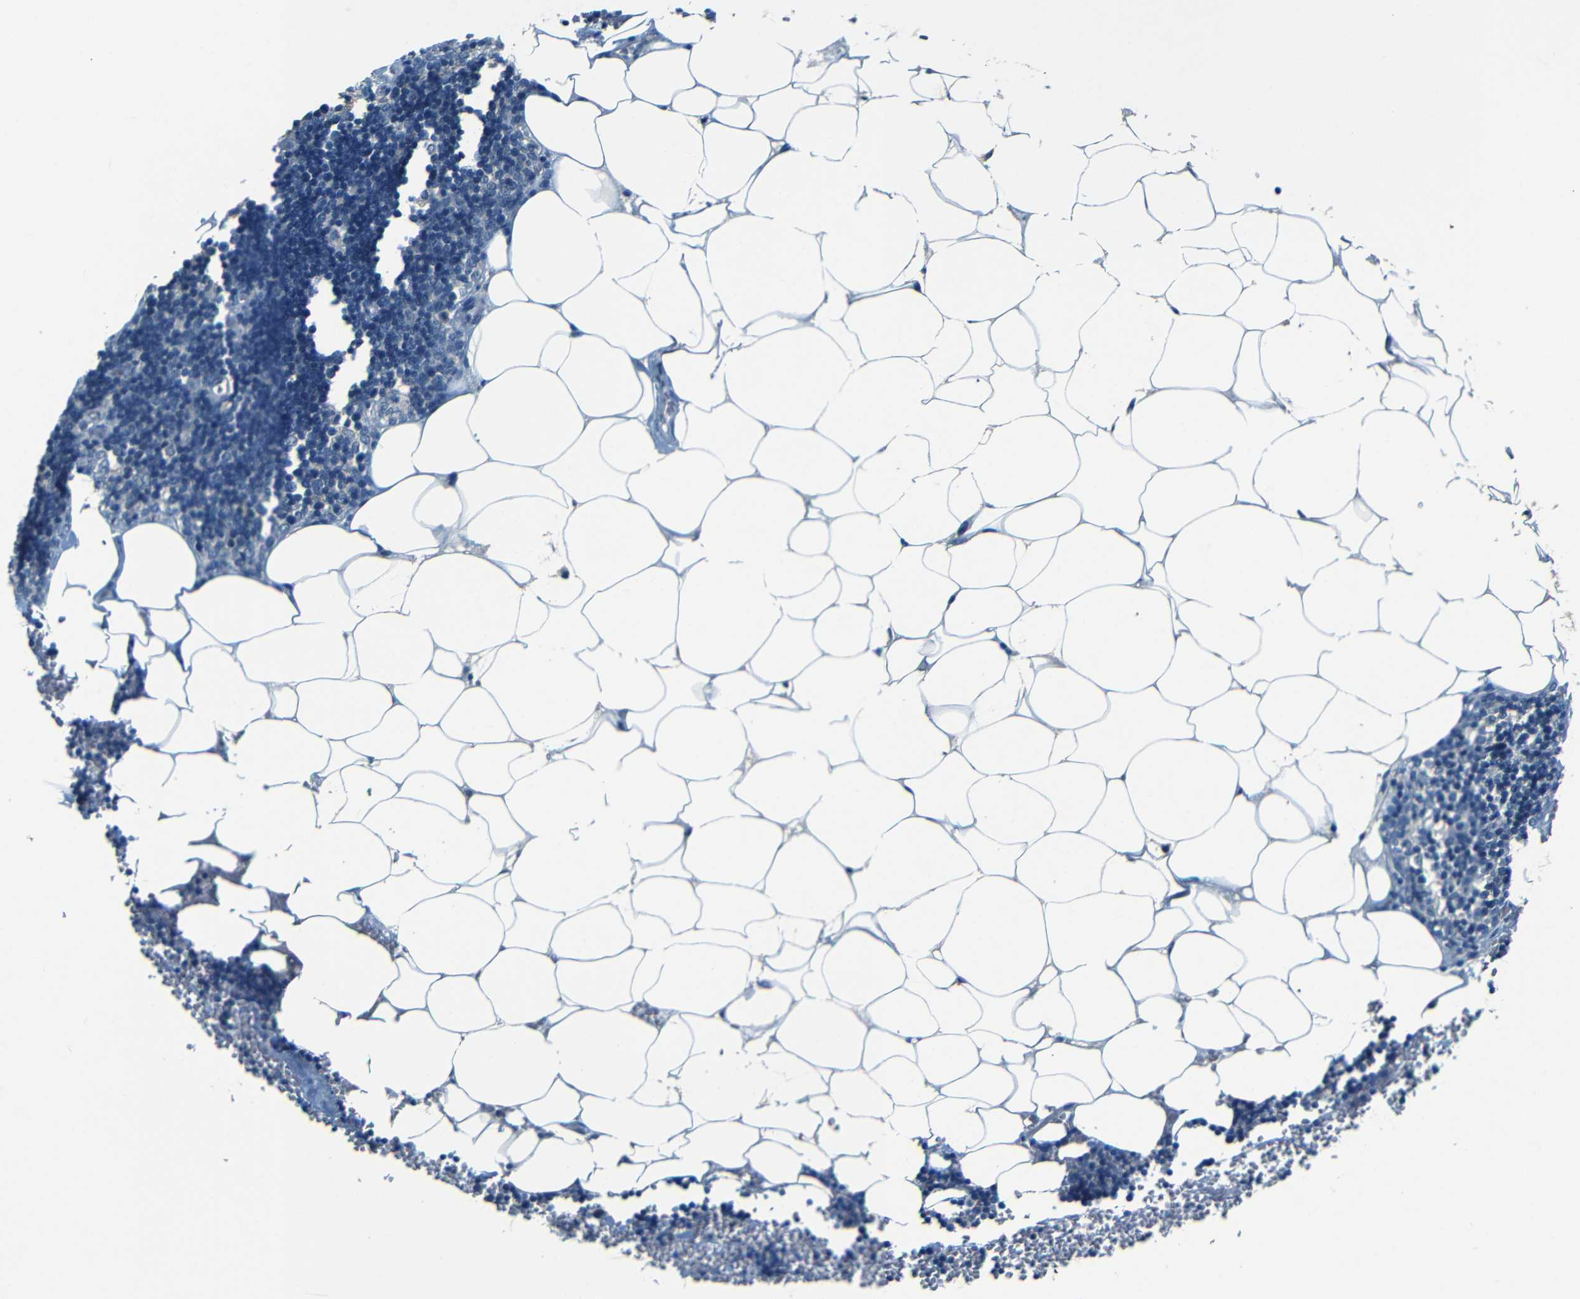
{"staining": {"intensity": "negative", "quantity": "none", "location": "none"}, "tissue": "lymph node", "cell_type": "Germinal center cells", "image_type": "normal", "snomed": [{"axis": "morphology", "description": "Normal tissue, NOS"}, {"axis": "topography", "description": "Lymph node"}], "caption": "A photomicrograph of human lymph node is negative for staining in germinal center cells. The staining is performed using DAB brown chromogen with nuclei counter-stained in using hematoxylin.", "gene": "ZMAT1", "patient": {"sex": "male", "age": 33}}